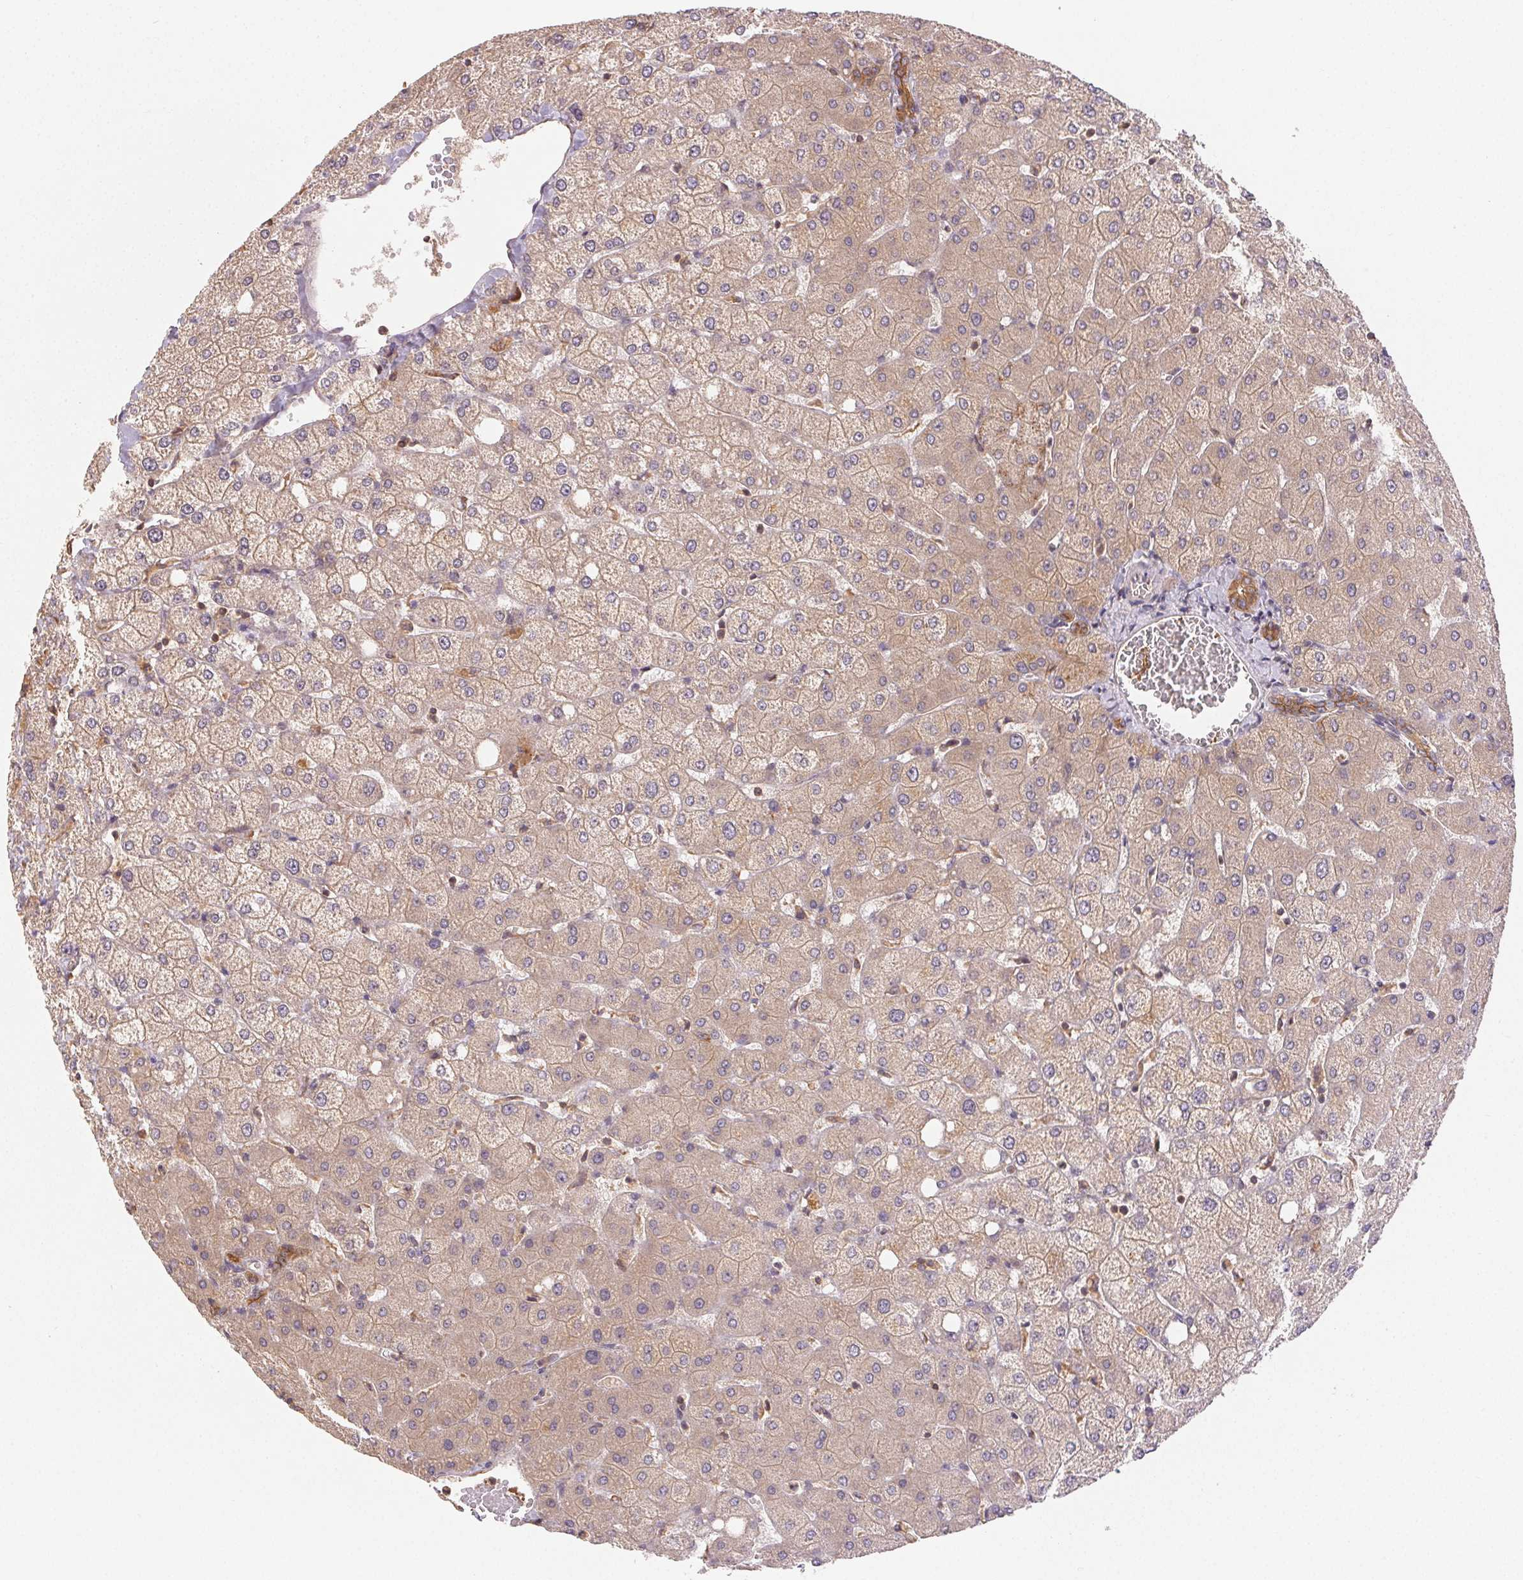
{"staining": {"intensity": "strong", "quantity": ">75%", "location": "cytoplasmic/membranous"}, "tissue": "liver", "cell_type": "Cholangiocytes", "image_type": "normal", "snomed": [{"axis": "morphology", "description": "Normal tissue, NOS"}, {"axis": "topography", "description": "Liver"}], "caption": "Immunohistochemistry (IHC) (DAB (3,3'-diaminobenzidine)) staining of normal liver demonstrates strong cytoplasmic/membranous protein staining in about >75% of cholangiocytes. The protein of interest is shown in brown color, while the nuclei are stained blue.", "gene": "MAPKAPK2", "patient": {"sex": "female", "age": 54}}